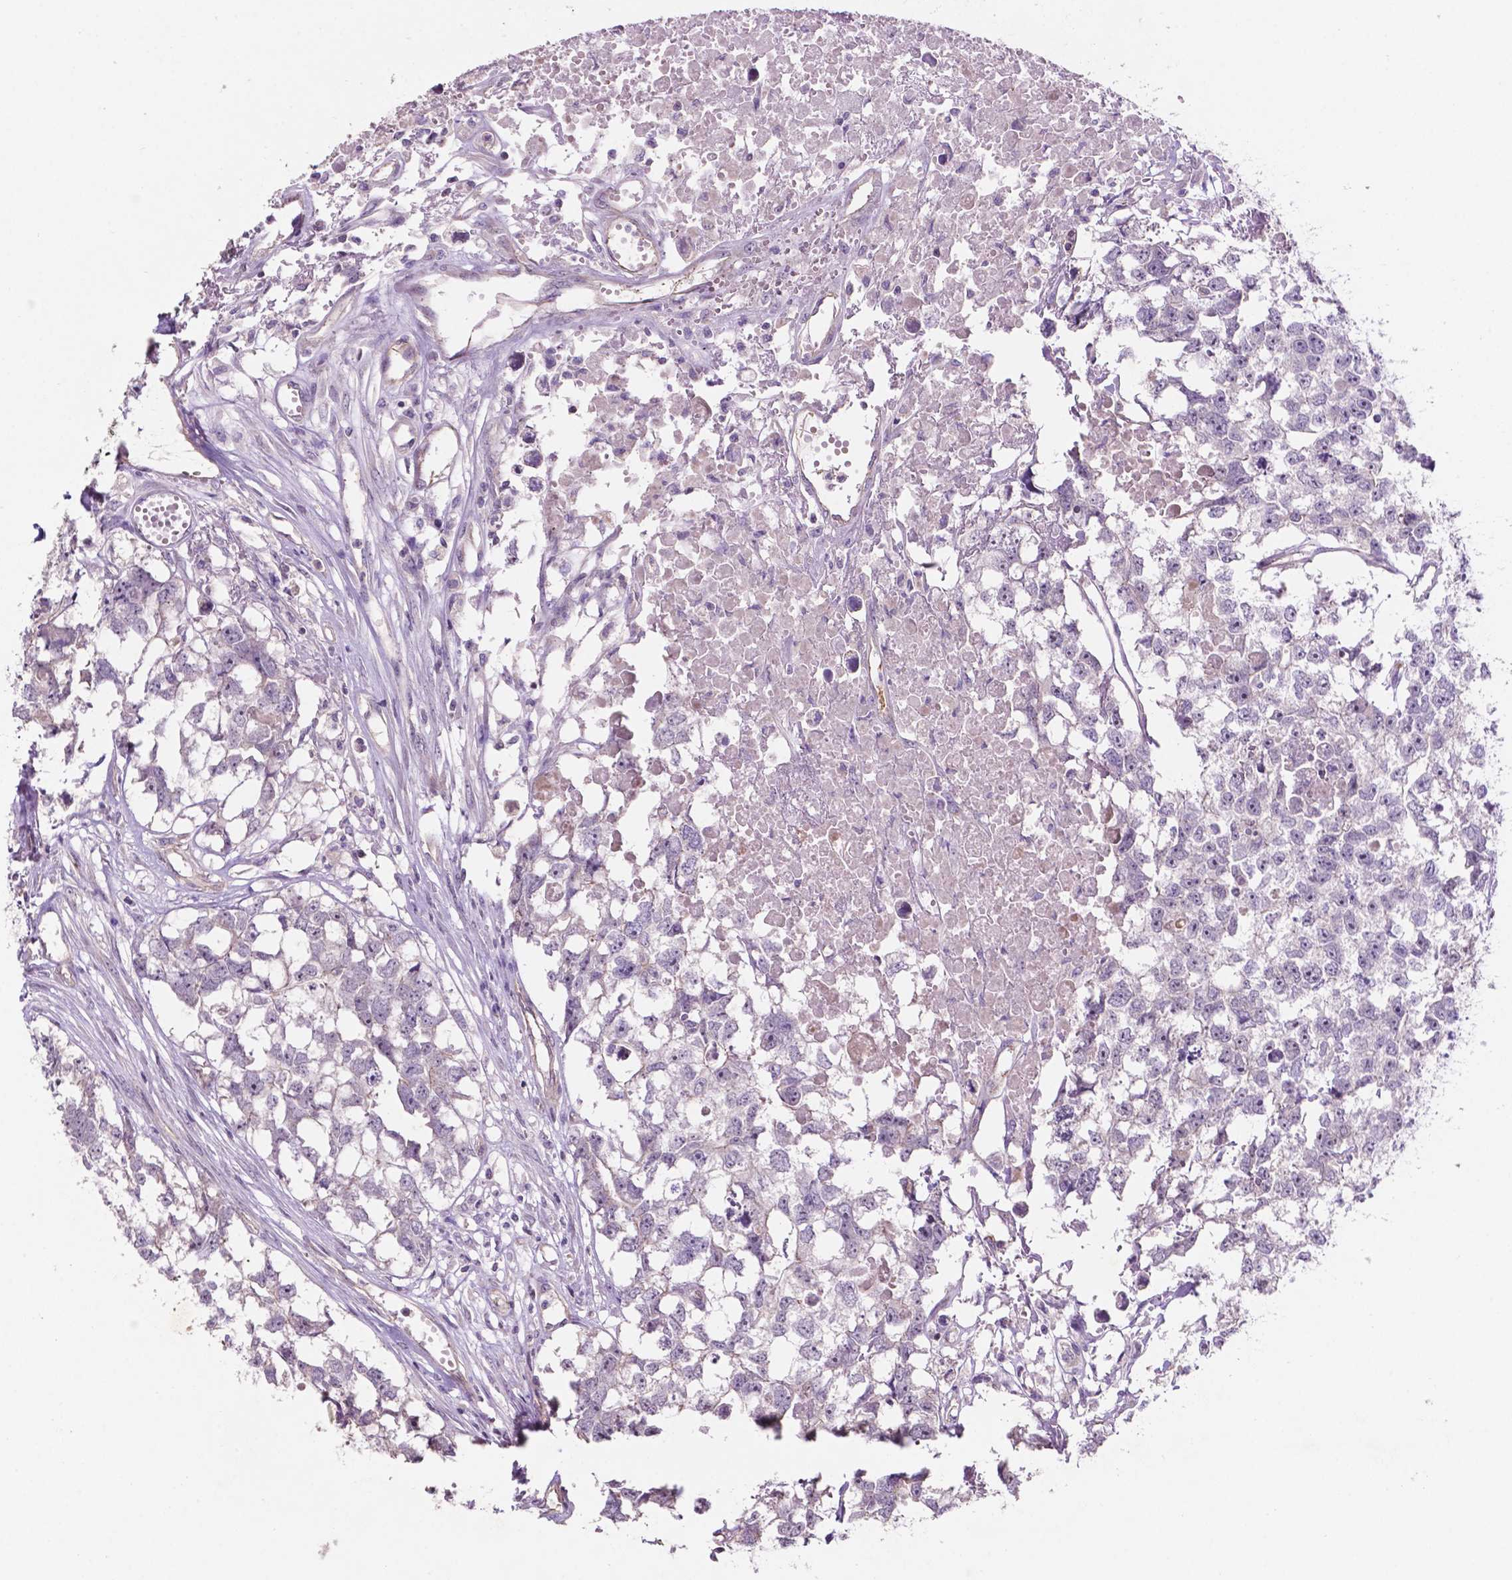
{"staining": {"intensity": "negative", "quantity": "none", "location": "none"}, "tissue": "testis cancer", "cell_type": "Tumor cells", "image_type": "cancer", "snomed": [{"axis": "morphology", "description": "Carcinoma, Embryonal, NOS"}, {"axis": "morphology", "description": "Teratoma, malignant, NOS"}, {"axis": "topography", "description": "Testis"}], "caption": "There is no significant positivity in tumor cells of embryonal carcinoma (testis).", "gene": "ARL5C", "patient": {"sex": "male", "age": 44}}